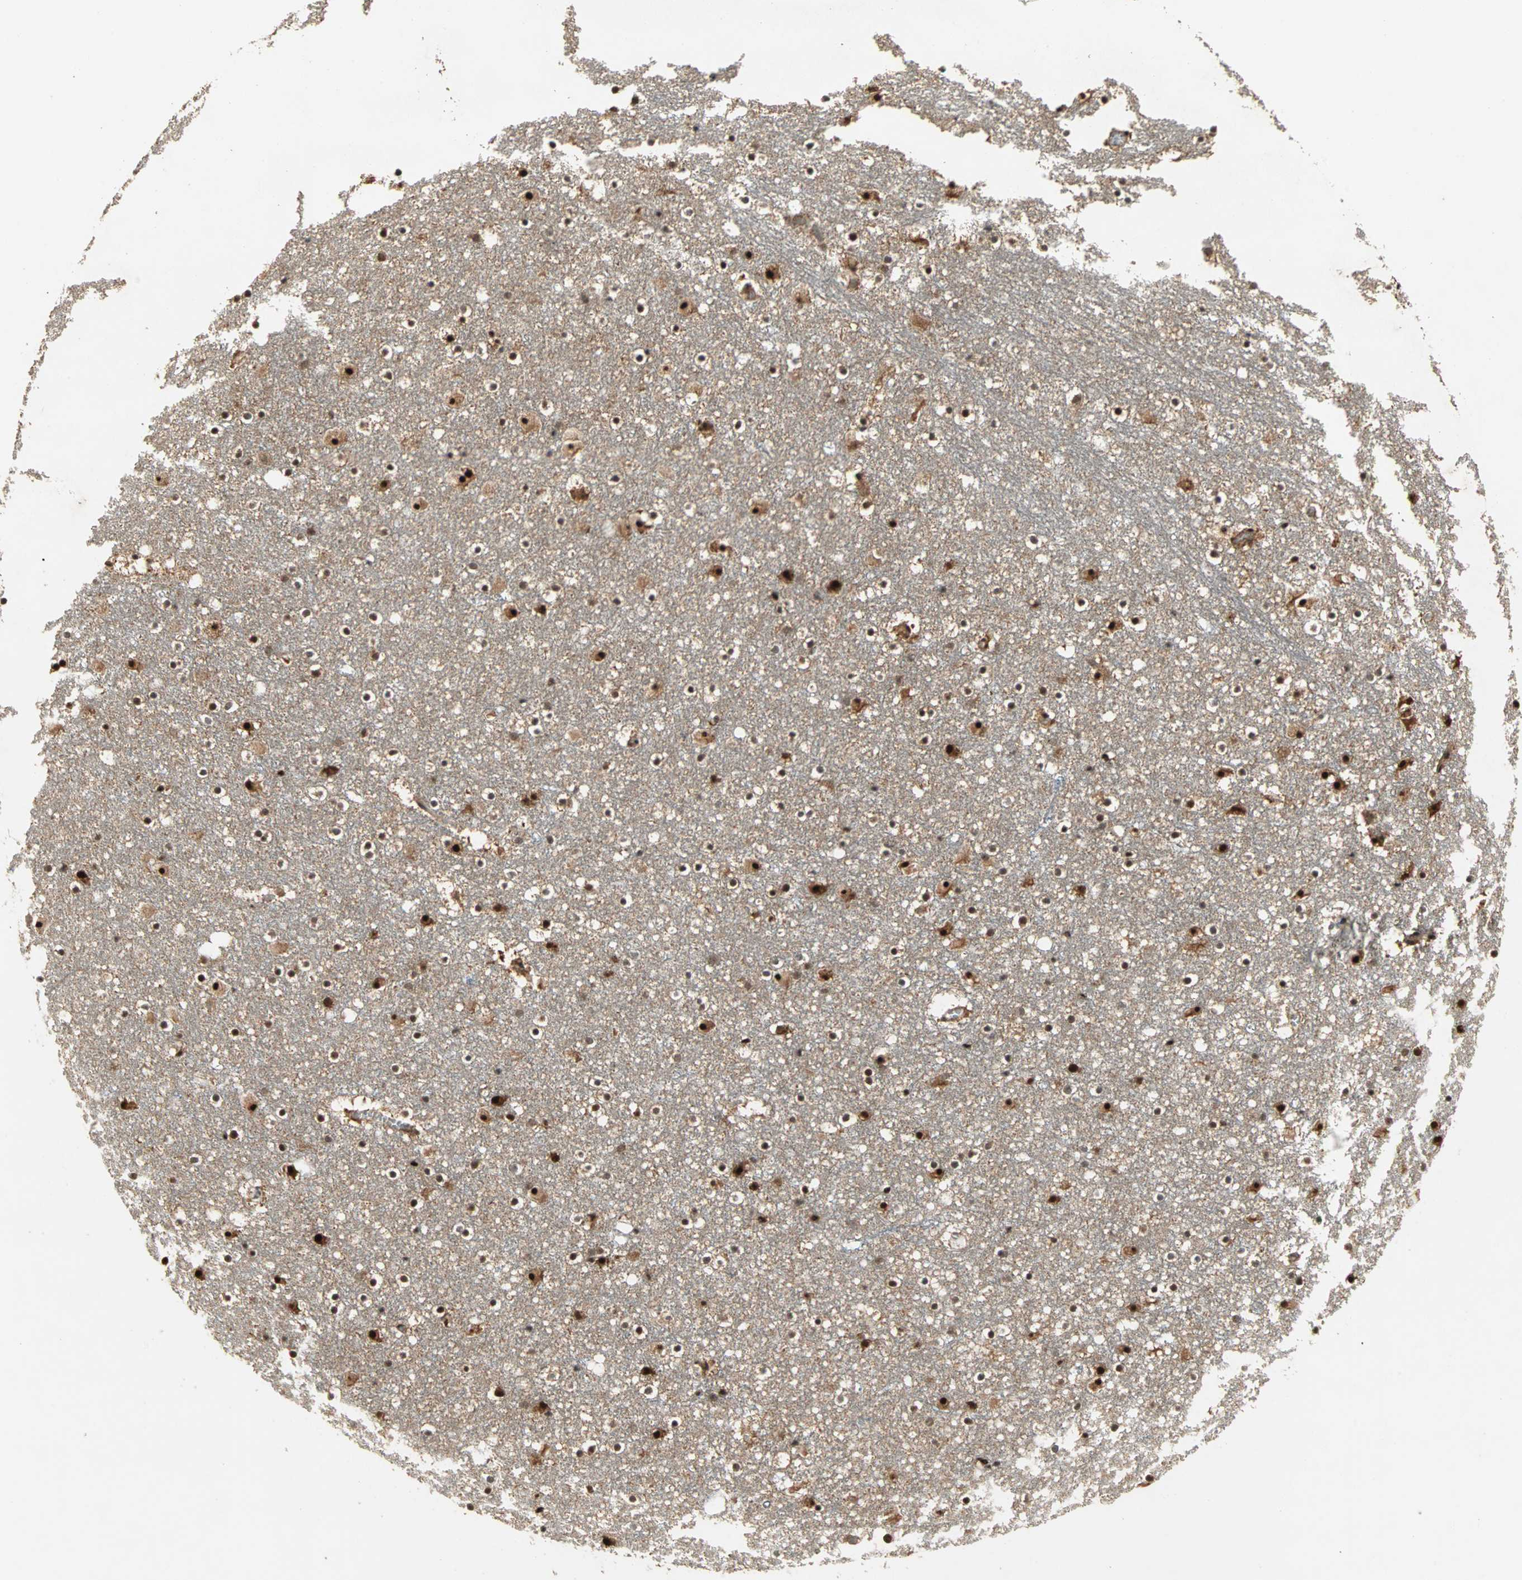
{"staining": {"intensity": "strong", "quantity": "25%-75%", "location": "cytoplasmic/membranous,nuclear"}, "tissue": "caudate", "cell_type": "Glial cells", "image_type": "normal", "snomed": [{"axis": "morphology", "description": "Normal tissue, NOS"}, {"axis": "topography", "description": "Lateral ventricle wall"}], "caption": "Immunohistochemistry image of benign caudate: human caudate stained using IHC exhibits high levels of strong protein expression localized specifically in the cytoplasmic/membranous,nuclear of glial cells, appearing as a cytoplasmic/membranous,nuclear brown color.", "gene": "CSNK2B", "patient": {"sex": "male", "age": 45}}